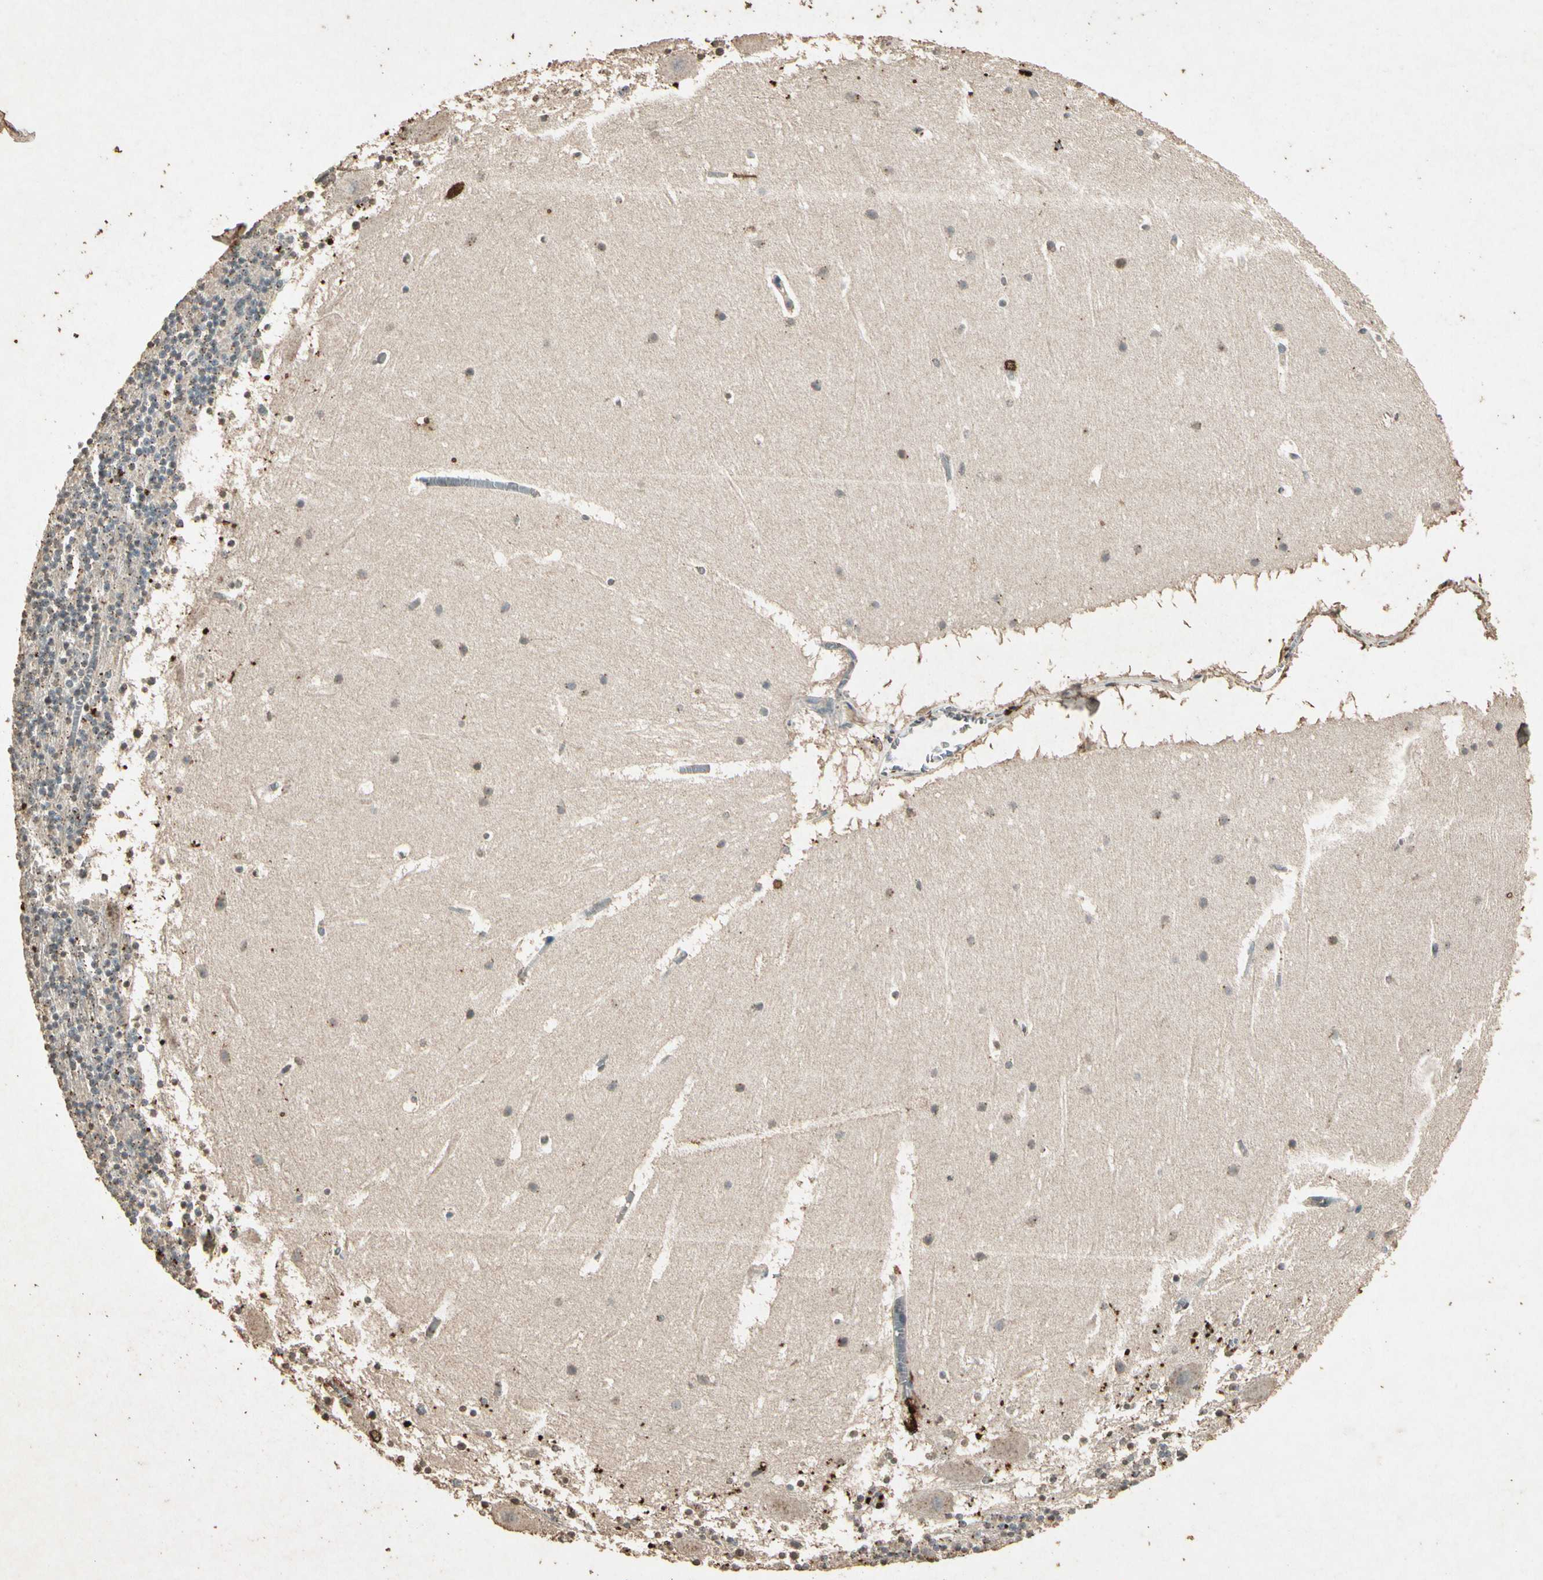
{"staining": {"intensity": "moderate", "quantity": "25%-75%", "location": "cytoplasmic/membranous"}, "tissue": "cerebellum", "cell_type": "Cells in granular layer", "image_type": "normal", "snomed": [{"axis": "morphology", "description": "Normal tissue, NOS"}, {"axis": "topography", "description": "Cerebellum"}], "caption": "Unremarkable cerebellum was stained to show a protein in brown. There is medium levels of moderate cytoplasmic/membranous expression in about 25%-75% of cells in granular layer. (IHC, brightfield microscopy, high magnification).", "gene": "GC", "patient": {"sex": "male", "age": 45}}